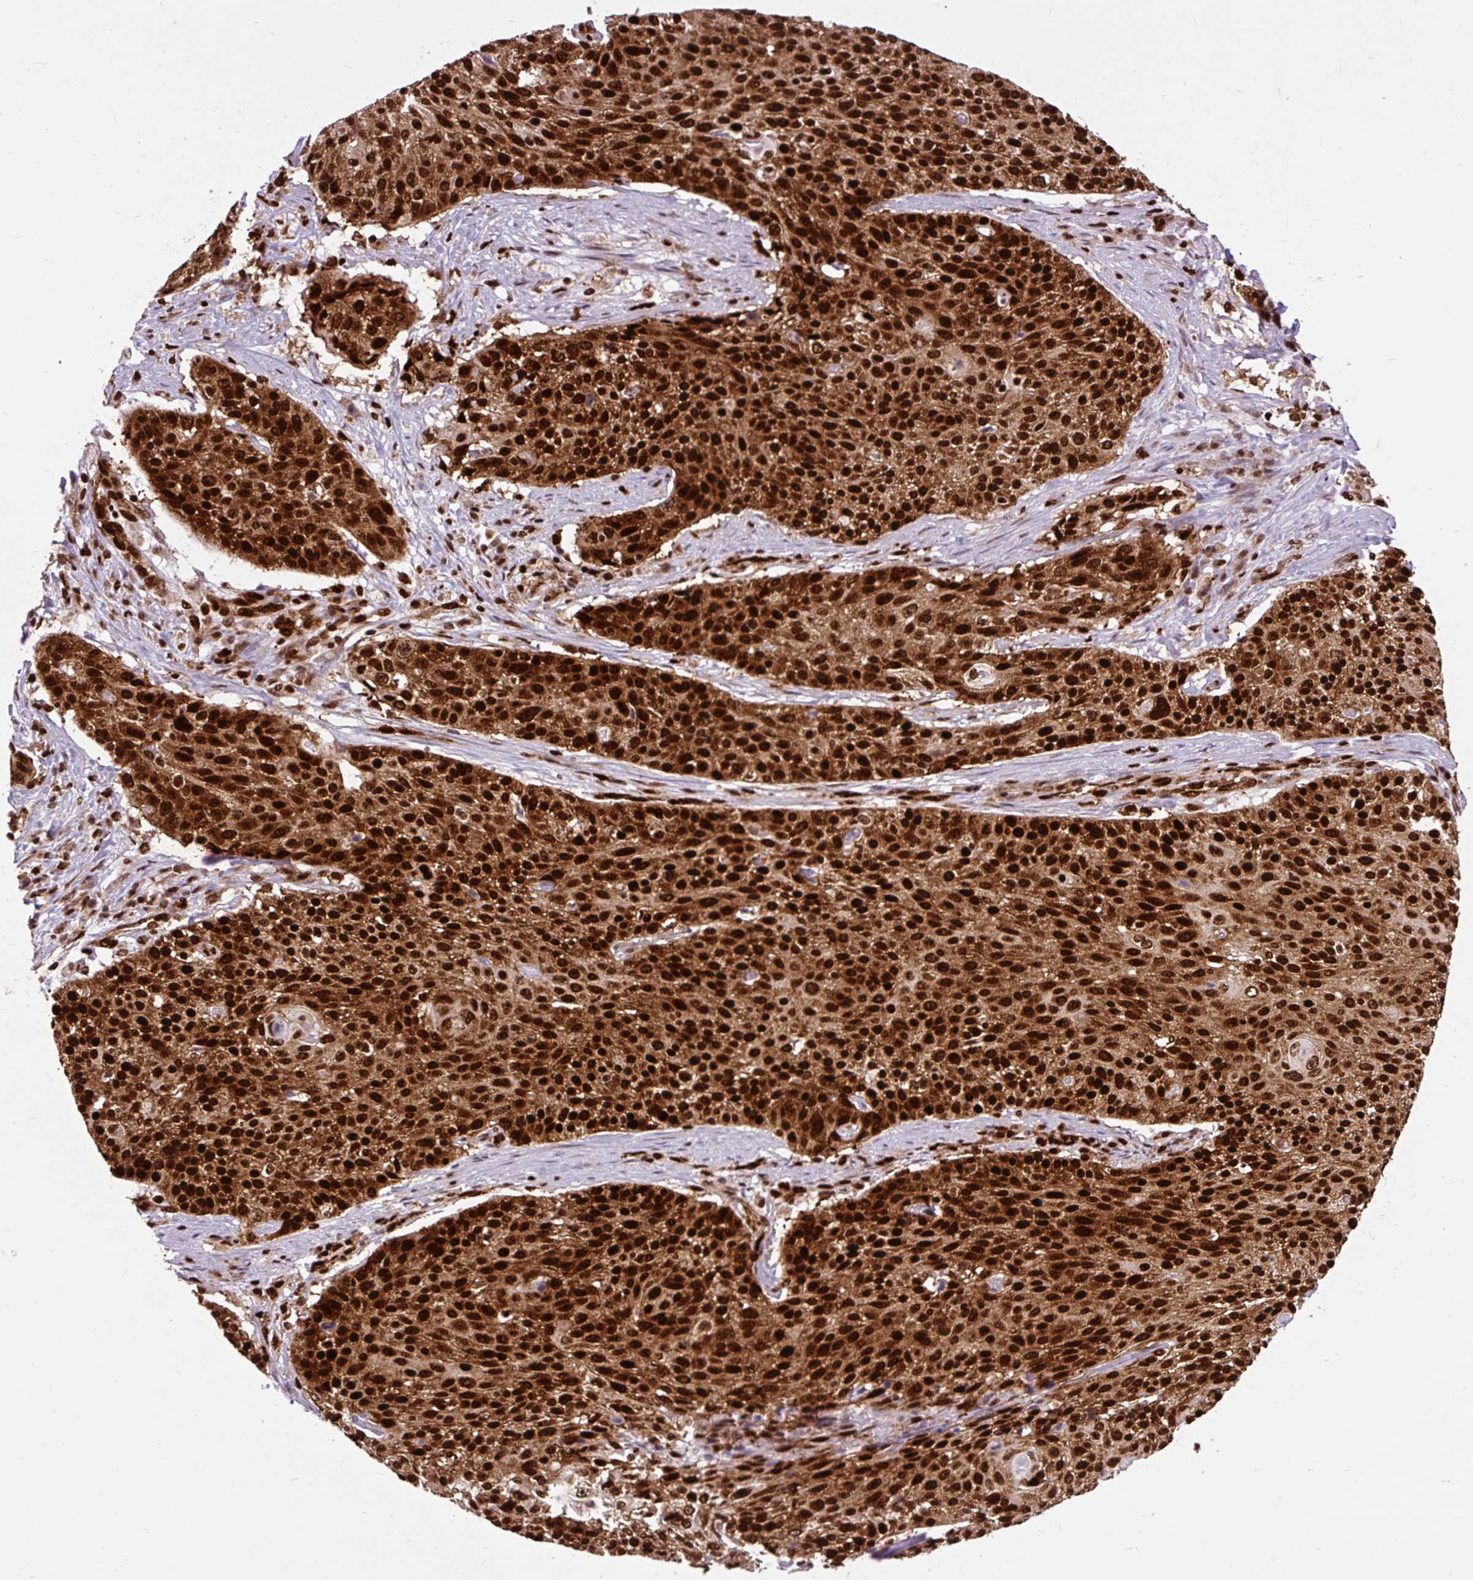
{"staining": {"intensity": "strong", "quantity": ">75%", "location": "nuclear"}, "tissue": "cervical cancer", "cell_type": "Tumor cells", "image_type": "cancer", "snomed": [{"axis": "morphology", "description": "Squamous cell carcinoma, NOS"}, {"axis": "topography", "description": "Cervix"}], "caption": "Cervical cancer stained for a protein (brown) shows strong nuclear positive expression in approximately >75% of tumor cells.", "gene": "FUS", "patient": {"sex": "female", "age": 31}}